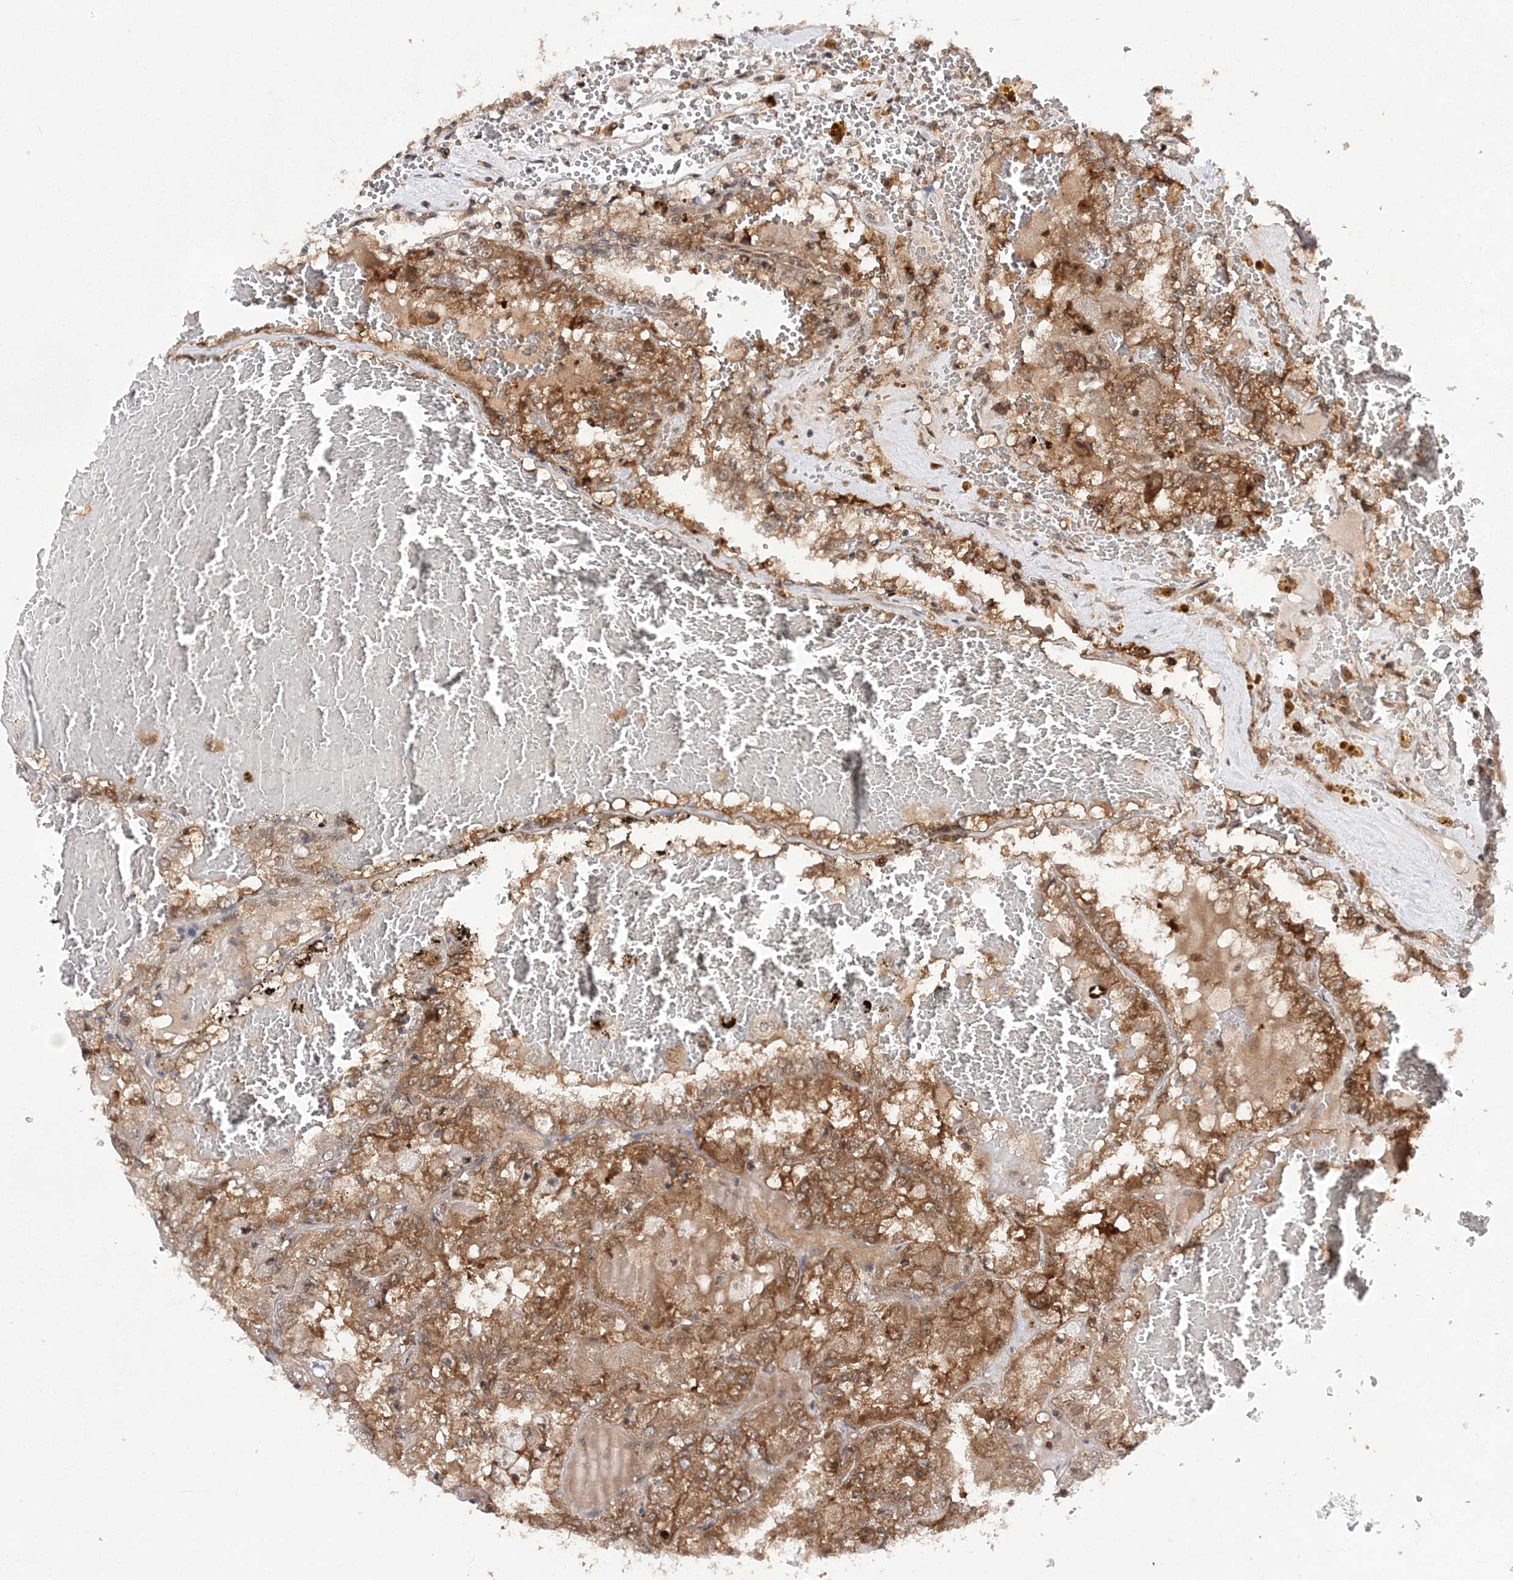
{"staining": {"intensity": "moderate", "quantity": ">75%", "location": "cytoplasmic/membranous"}, "tissue": "renal cancer", "cell_type": "Tumor cells", "image_type": "cancer", "snomed": [{"axis": "morphology", "description": "Adenocarcinoma, NOS"}, {"axis": "topography", "description": "Kidney"}], "caption": "Renal adenocarcinoma tissue exhibits moderate cytoplasmic/membranous positivity in about >75% of tumor cells, visualized by immunohistochemistry. The protein of interest is stained brown, and the nuclei are stained in blue (DAB (3,3'-diaminobenzidine) IHC with brightfield microscopy, high magnification).", "gene": "NIF3L1", "patient": {"sex": "female", "age": 56}}